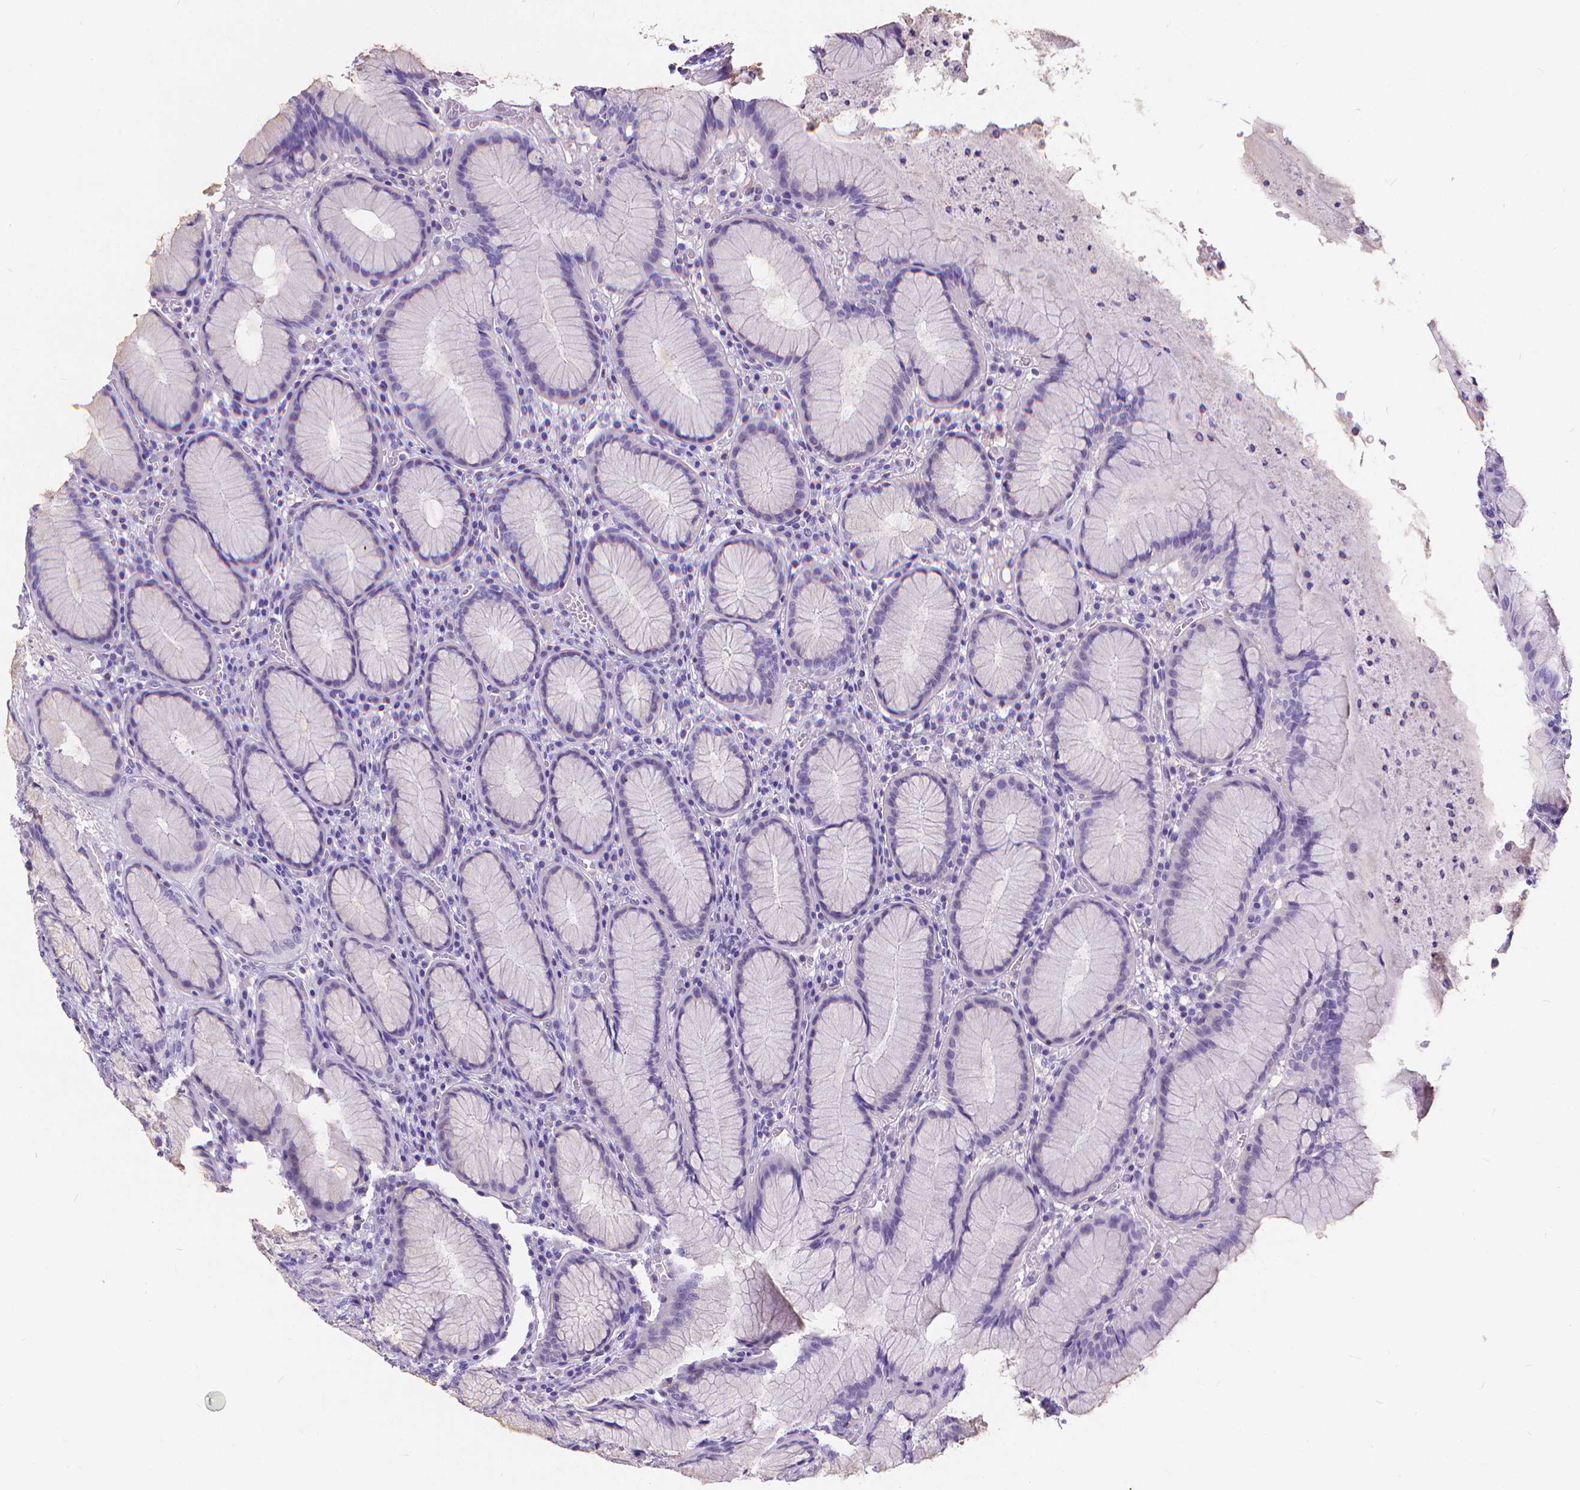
{"staining": {"intensity": "negative", "quantity": "none", "location": "none"}, "tissue": "stomach", "cell_type": "Glandular cells", "image_type": "normal", "snomed": [{"axis": "morphology", "description": "Normal tissue, NOS"}, {"axis": "topography", "description": "Stomach"}], "caption": "This is a micrograph of immunohistochemistry staining of normal stomach, which shows no staining in glandular cells.", "gene": "CD4", "patient": {"sex": "male", "age": 55}}